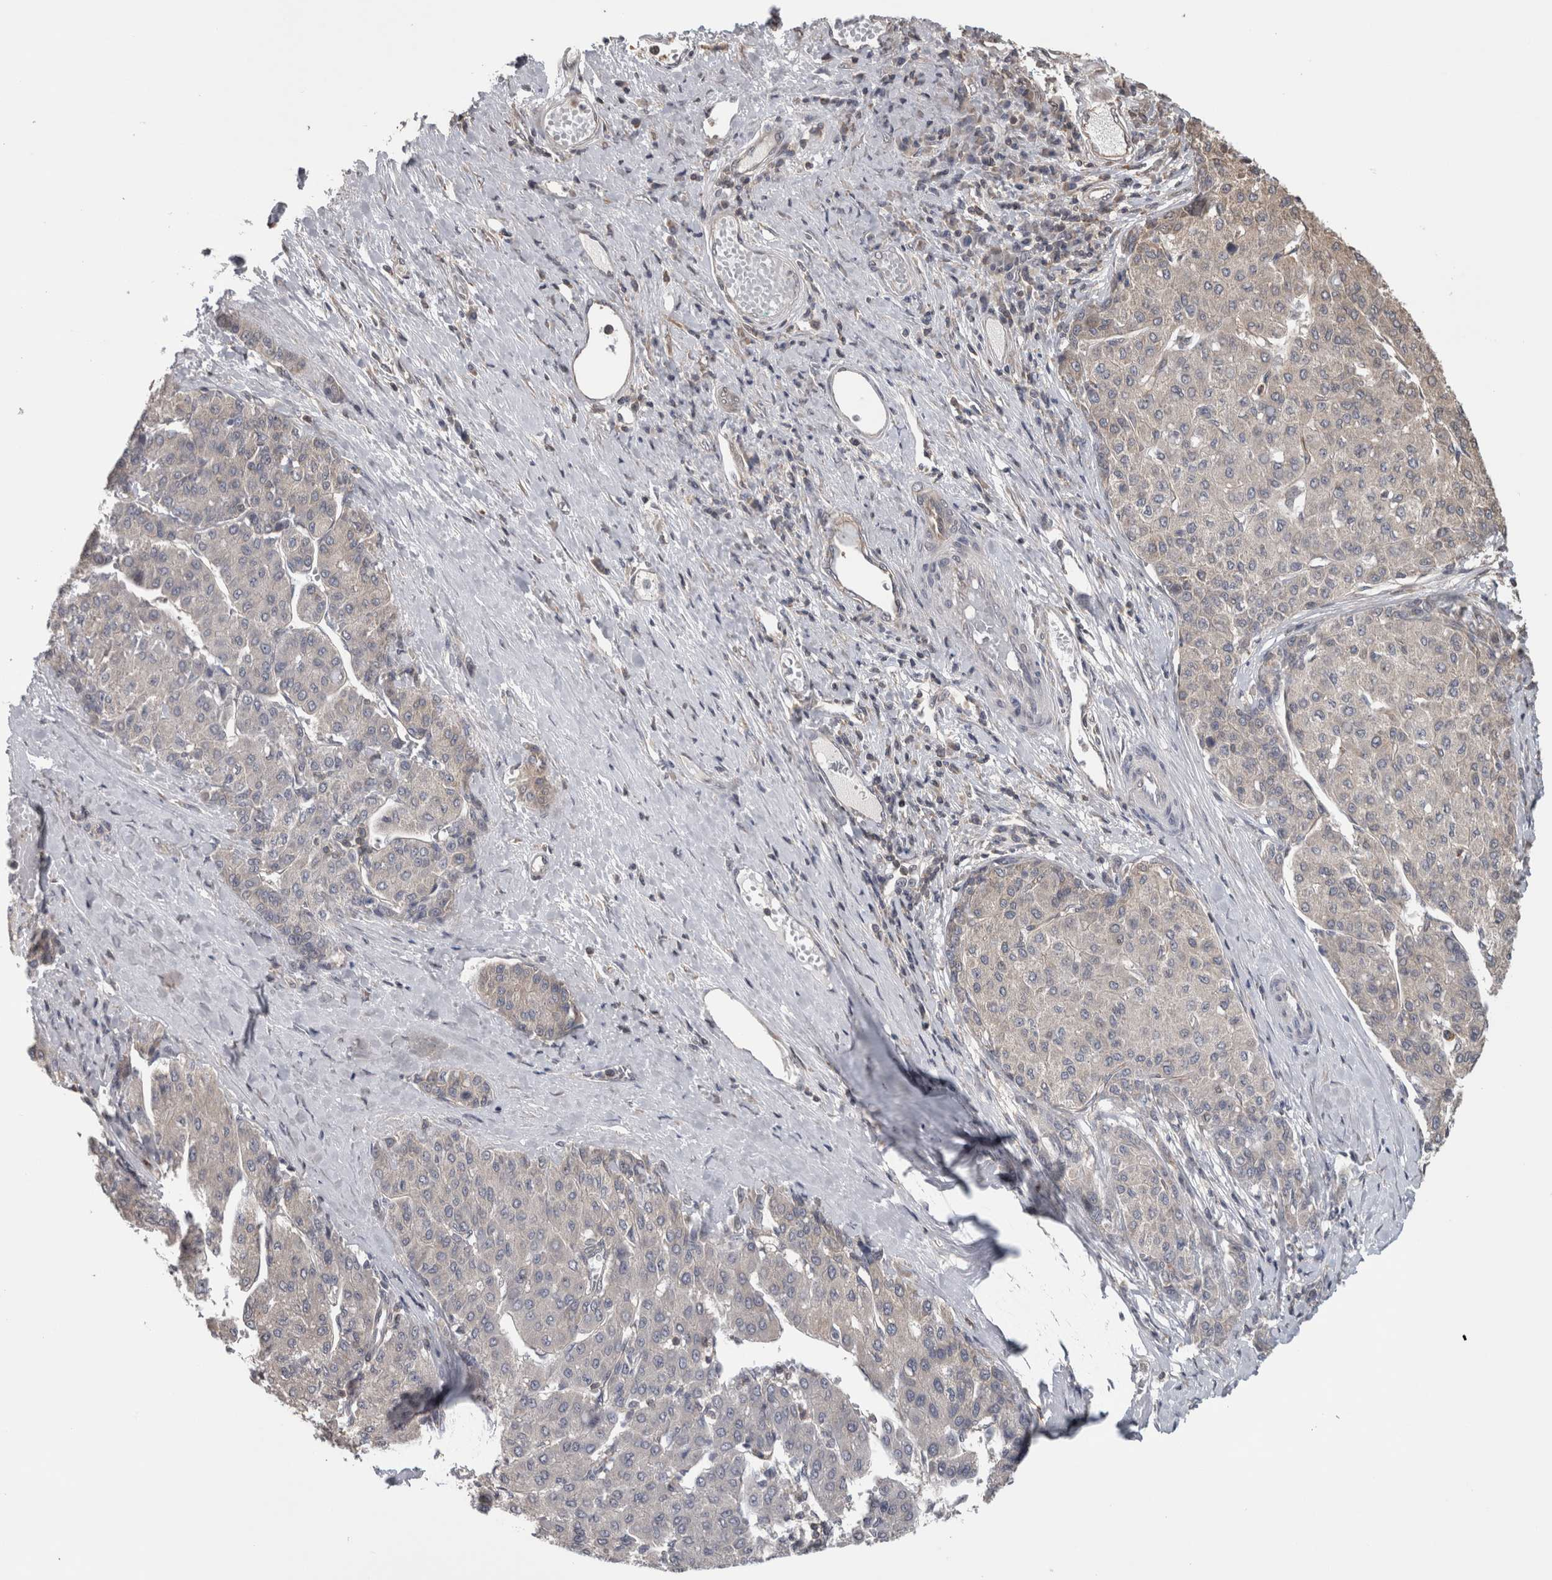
{"staining": {"intensity": "negative", "quantity": "none", "location": "none"}, "tissue": "liver cancer", "cell_type": "Tumor cells", "image_type": "cancer", "snomed": [{"axis": "morphology", "description": "Carcinoma, Hepatocellular, NOS"}, {"axis": "topography", "description": "Liver"}], "caption": "An image of liver cancer stained for a protein displays no brown staining in tumor cells.", "gene": "ATXN2", "patient": {"sex": "male", "age": 65}}